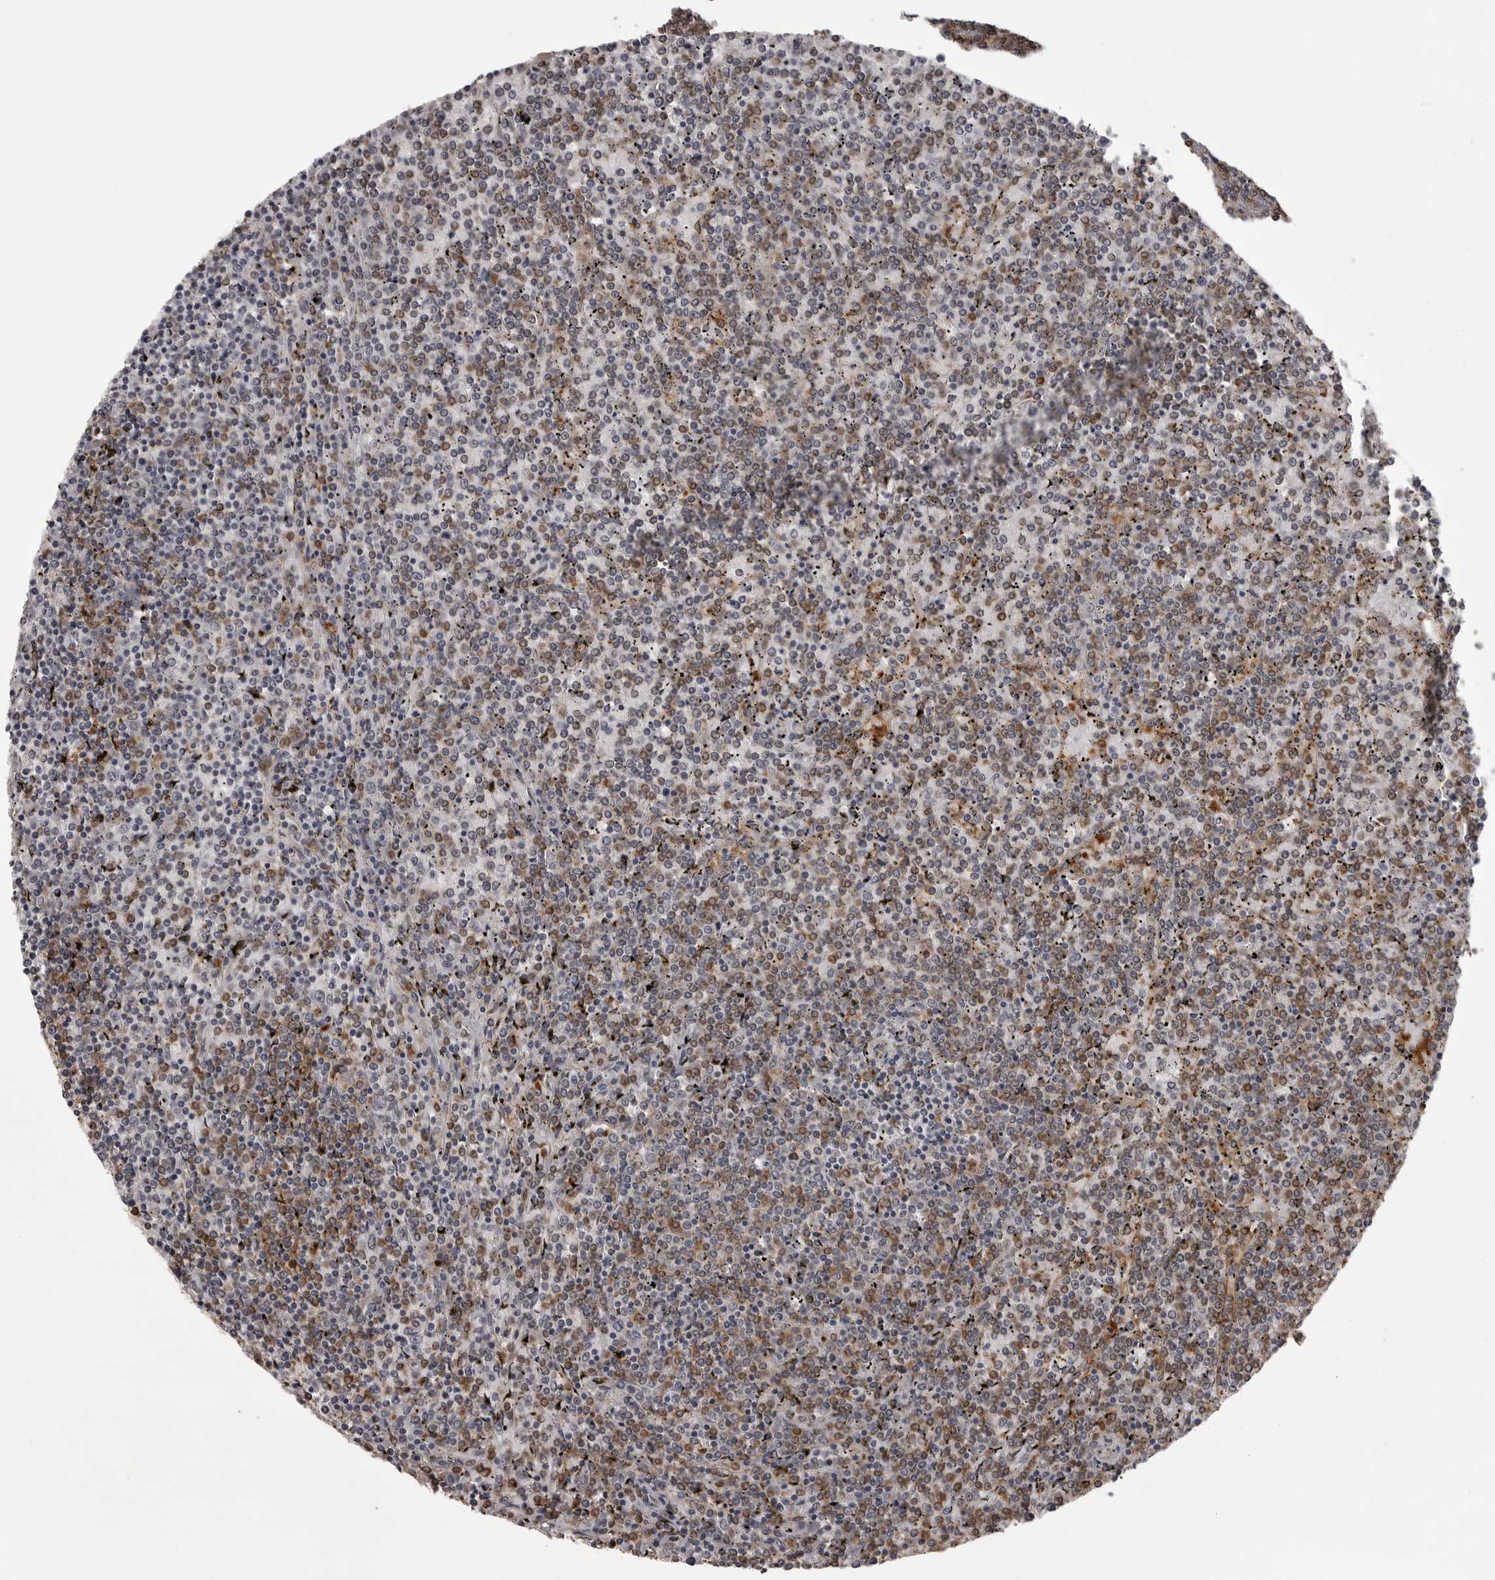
{"staining": {"intensity": "moderate", "quantity": "25%-75%", "location": "cytoplasmic/membranous"}, "tissue": "lymphoma", "cell_type": "Tumor cells", "image_type": "cancer", "snomed": [{"axis": "morphology", "description": "Malignant lymphoma, non-Hodgkin's type, Low grade"}, {"axis": "topography", "description": "Spleen"}], "caption": "The photomicrograph displays staining of lymphoma, revealing moderate cytoplasmic/membranous protein staining (brown color) within tumor cells.", "gene": "SNX16", "patient": {"sex": "female", "age": 19}}